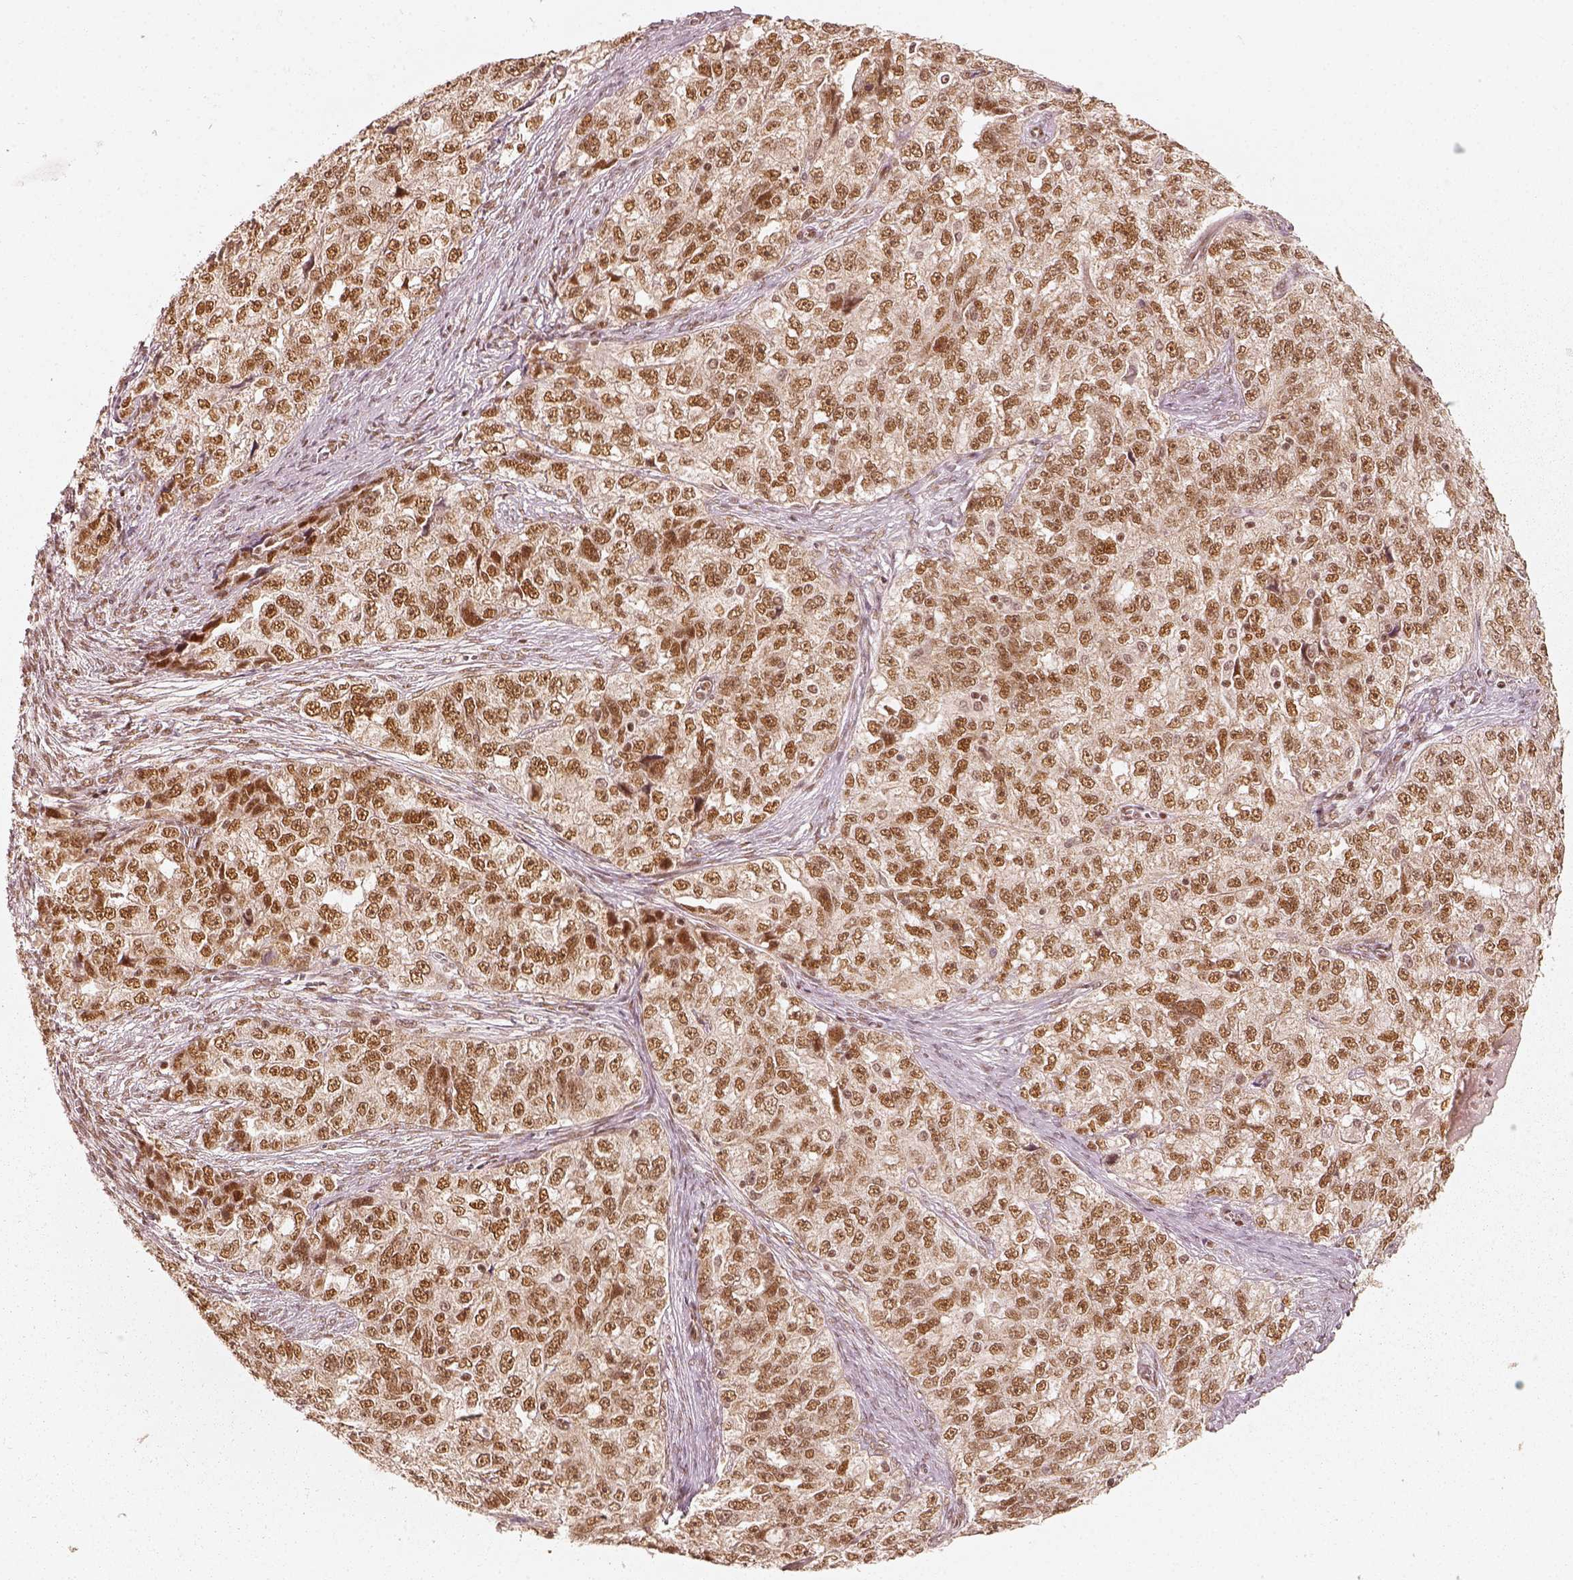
{"staining": {"intensity": "moderate", "quantity": ">75%", "location": "nuclear"}, "tissue": "ovarian cancer", "cell_type": "Tumor cells", "image_type": "cancer", "snomed": [{"axis": "morphology", "description": "Cystadenocarcinoma, serous, NOS"}, {"axis": "topography", "description": "Ovary"}], "caption": "Immunohistochemistry (IHC) photomicrograph of neoplastic tissue: human ovarian cancer stained using immunohistochemistry exhibits medium levels of moderate protein expression localized specifically in the nuclear of tumor cells, appearing as a nuclear brown color.", "gene": "GMEB2", "patient": {"sex": "female", "age": 51}}